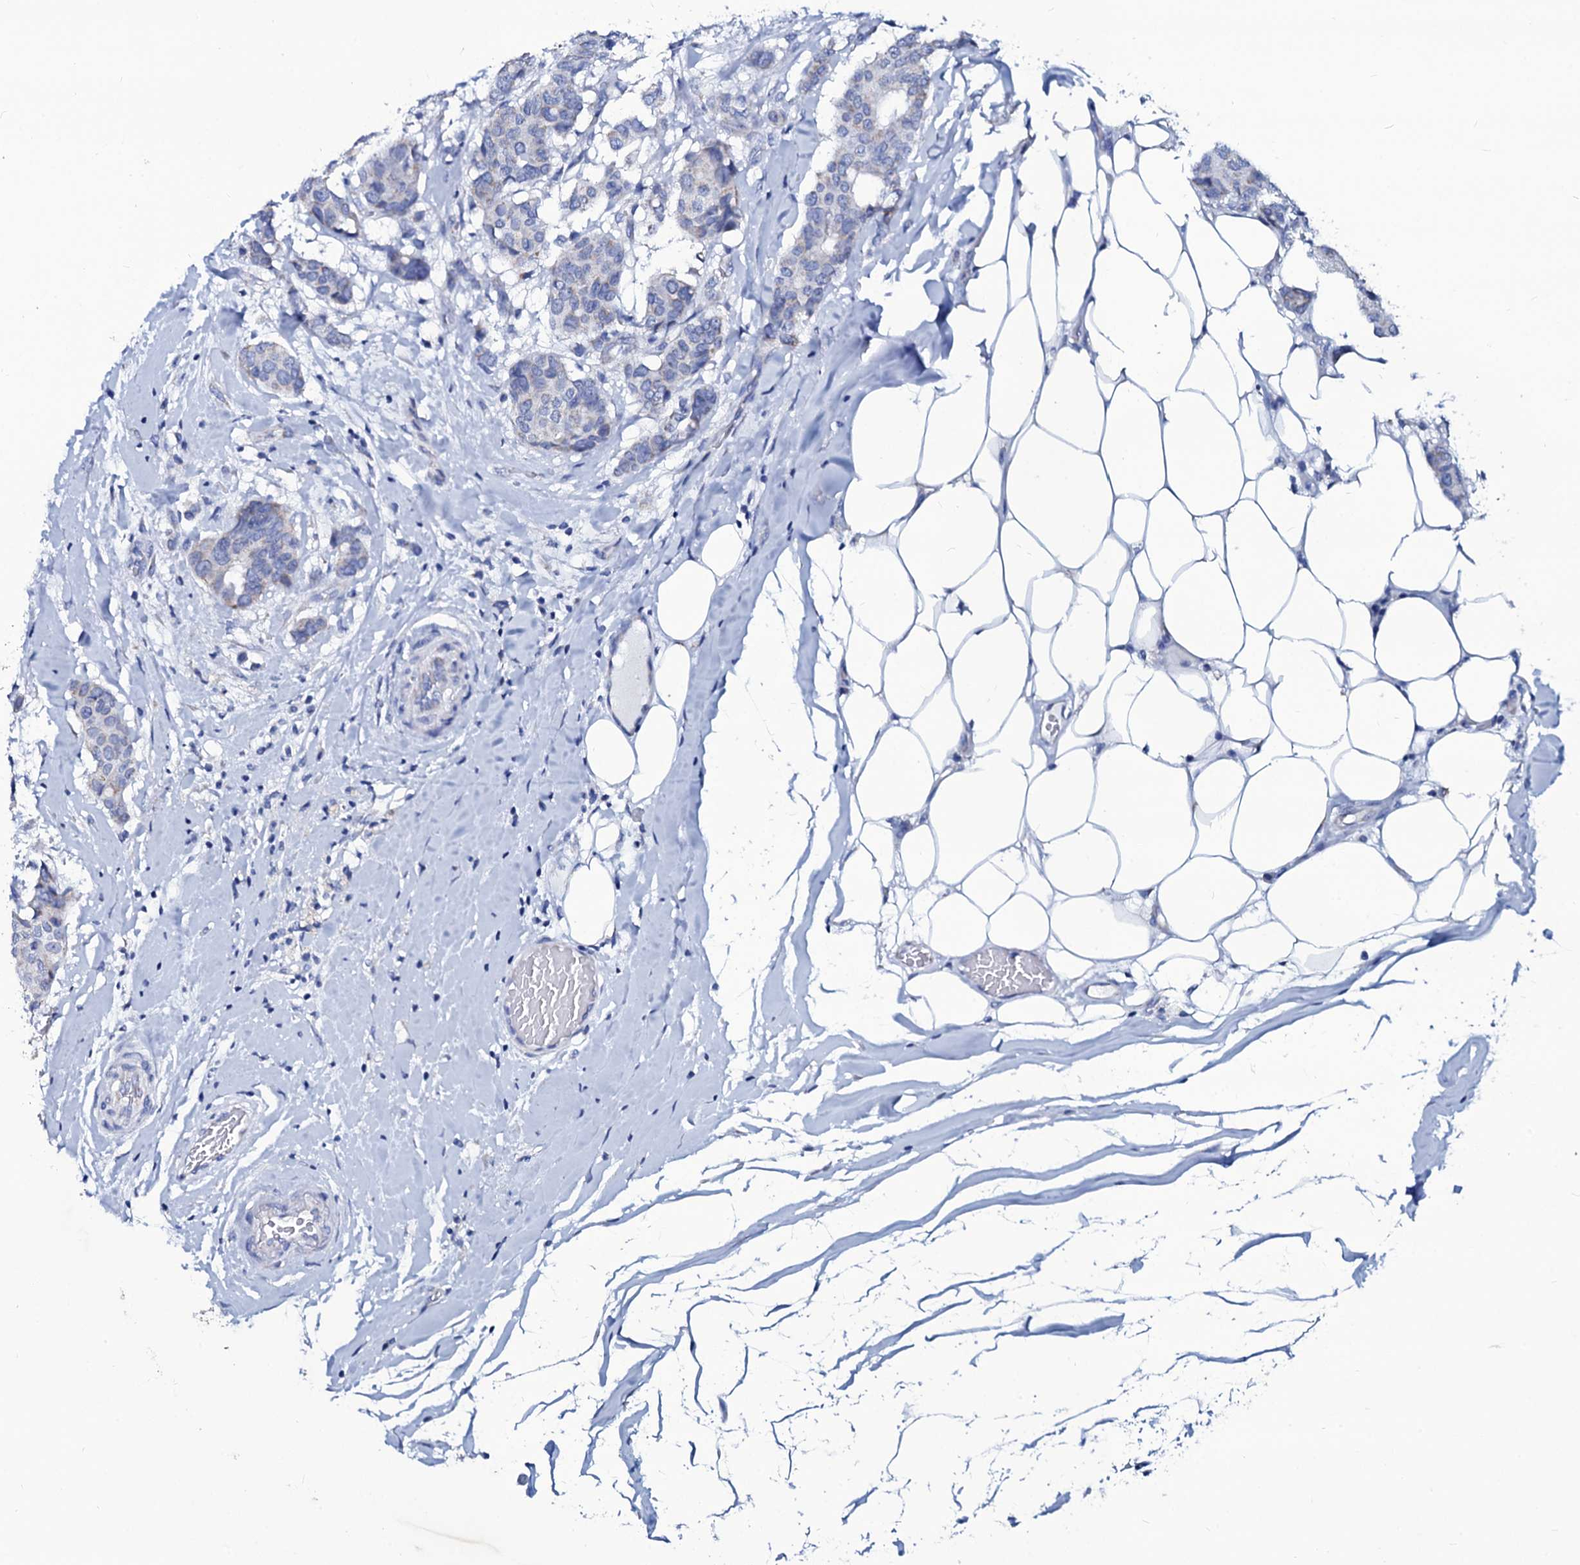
{"staining": {"intensity": "weak", "quantity": "<25%", "location": "cytoplasmic/membranous"}, "tissue": "breast cancer", "cell_type": "Tumor cells", "image_type": "cancer", "snomed": [{"axis": "morphology", "description": "Duct carcinoma"}, {"axis": "topography", "description": "Breast"}], "caption": "Protein analysis of breast cancer demonstrates no significant expression in tumor cells.", "gene": "SLC37A4", "patient": {"sex": "female", "age": 75}}